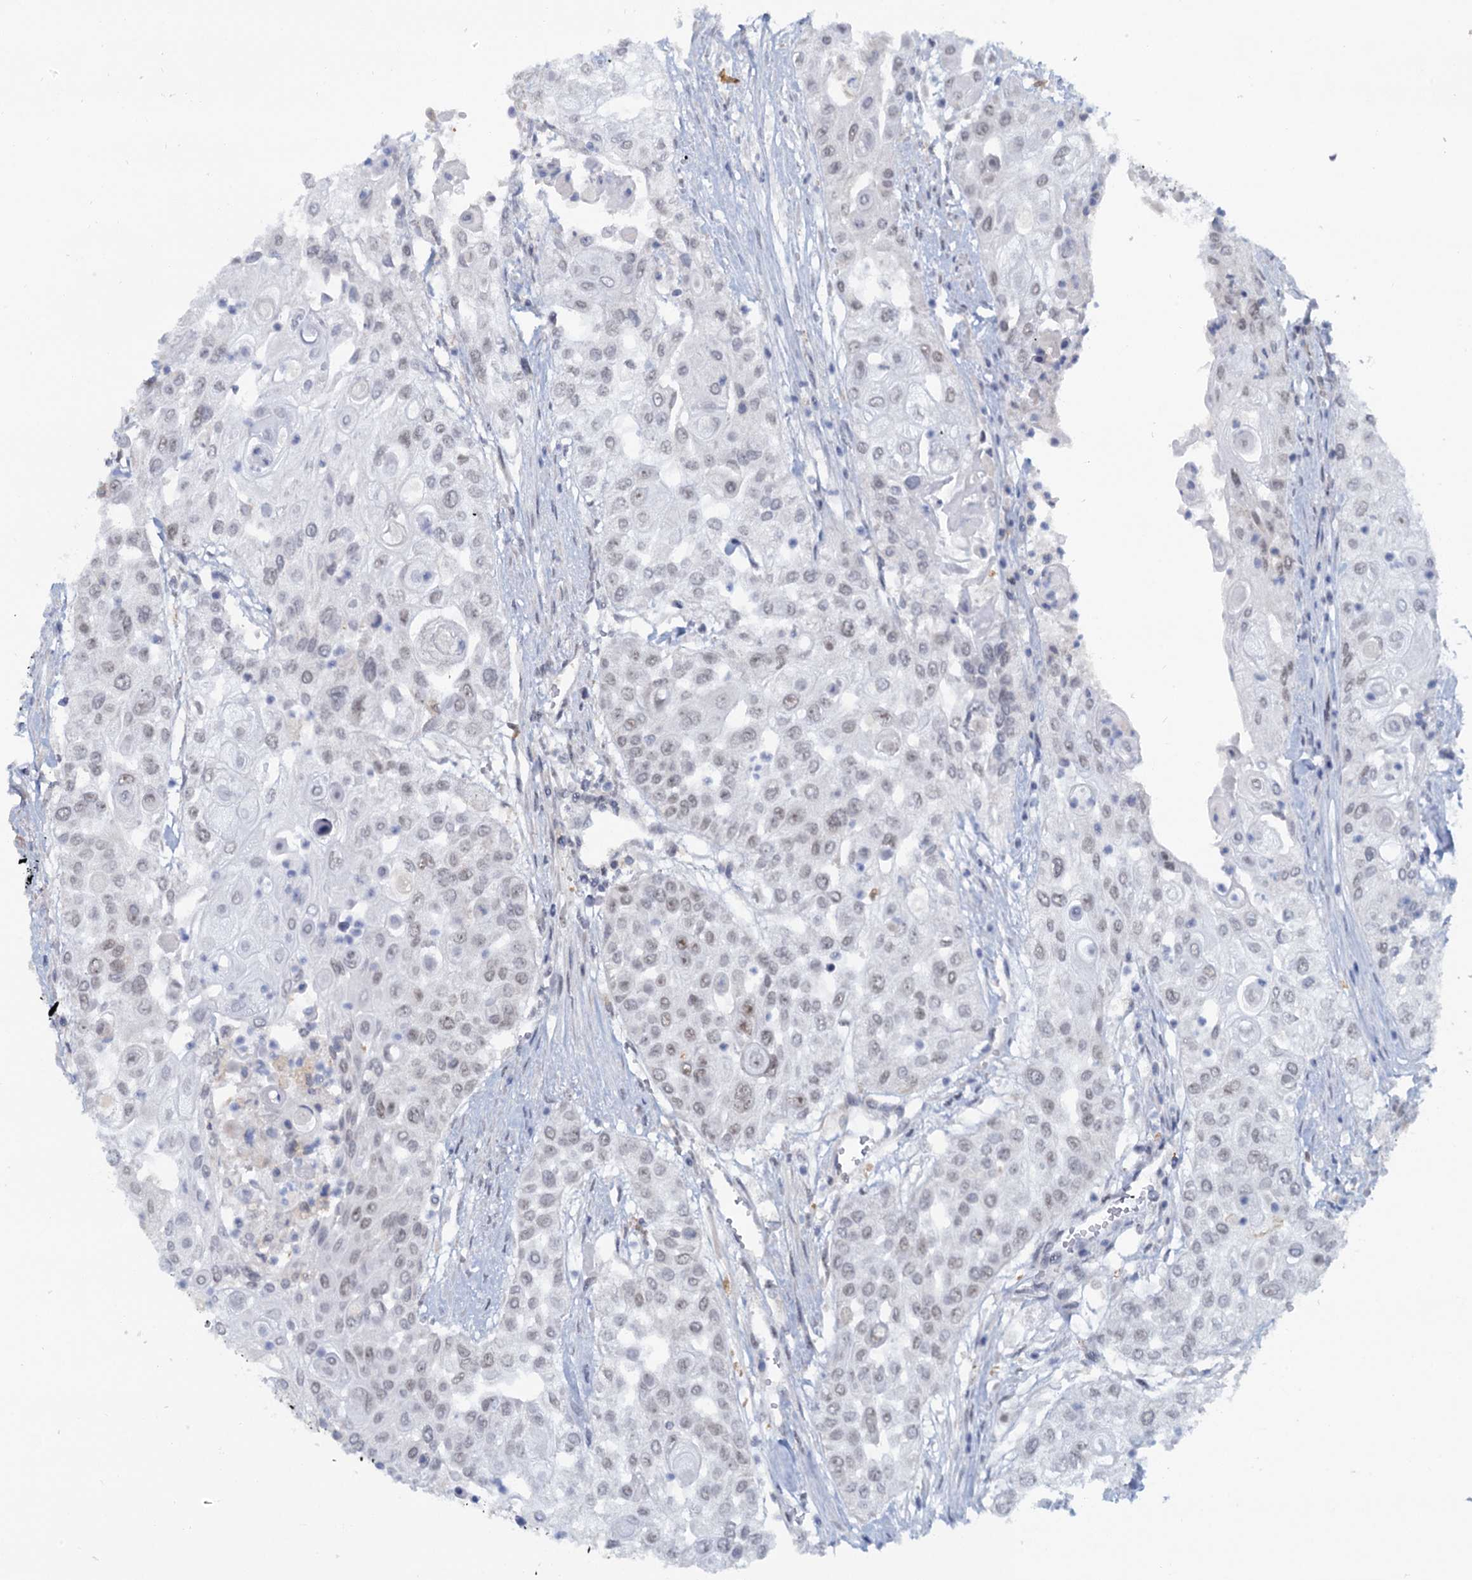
{"staining": {"intensity": "weak", "quantity": "<25%", "location": "nuclear"}, "tissue": "urothelial cancer", "cell_type": "Tumor cells", "image_type": "cancer", "snomed": [{"axis": "morphology", "description": "Urothelial carcinoma, High grade"}, {"axis": "topography", "description": "Urinary bladder"}], "caption": "Human high-grade urothelial carcinoma stained for a protein using immunohistochemistry (IHC) displays no staining in tumor cells.", "gene": "C1D", "patient": {"sex": "female", "age": 79}}